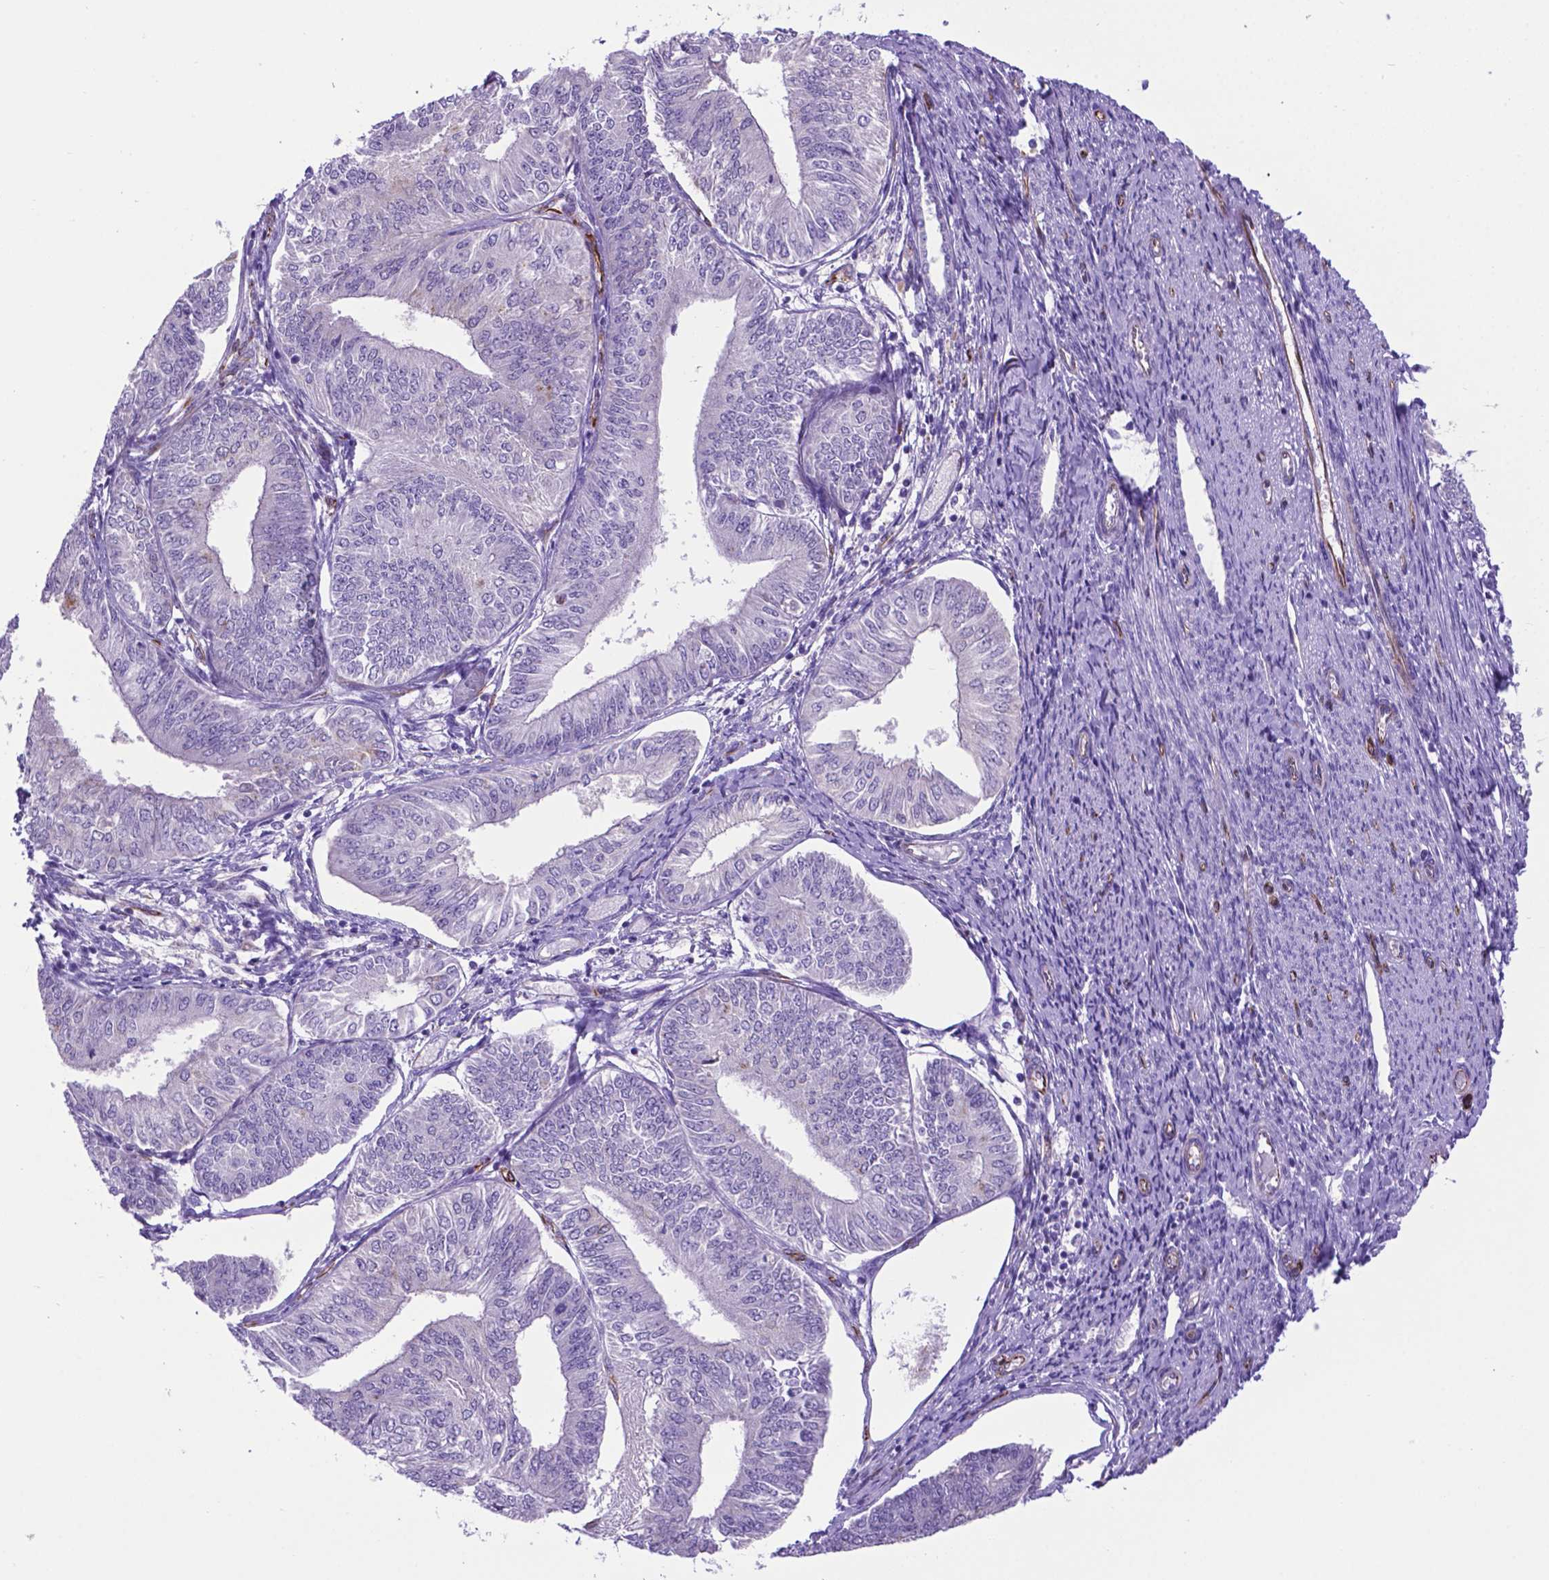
{"staining": {"intensity": "negative", "quantity": "none", "location": "none"}, "tissue": "endometrial cancer", "cell_type": "Tumor cells", "image_type": "cancer", "snomed": [{"axis": "morphology", "description": "Adenocarcinoma, NOS"}, {"axis": "topography", "description": "Endometrium"}], "caption": "Protein analysis of endometrial cancer exhibits no significant positivity in tumor cells.", "gene": "LZTR1", "patient": {"sex": "female", "age": 58}}